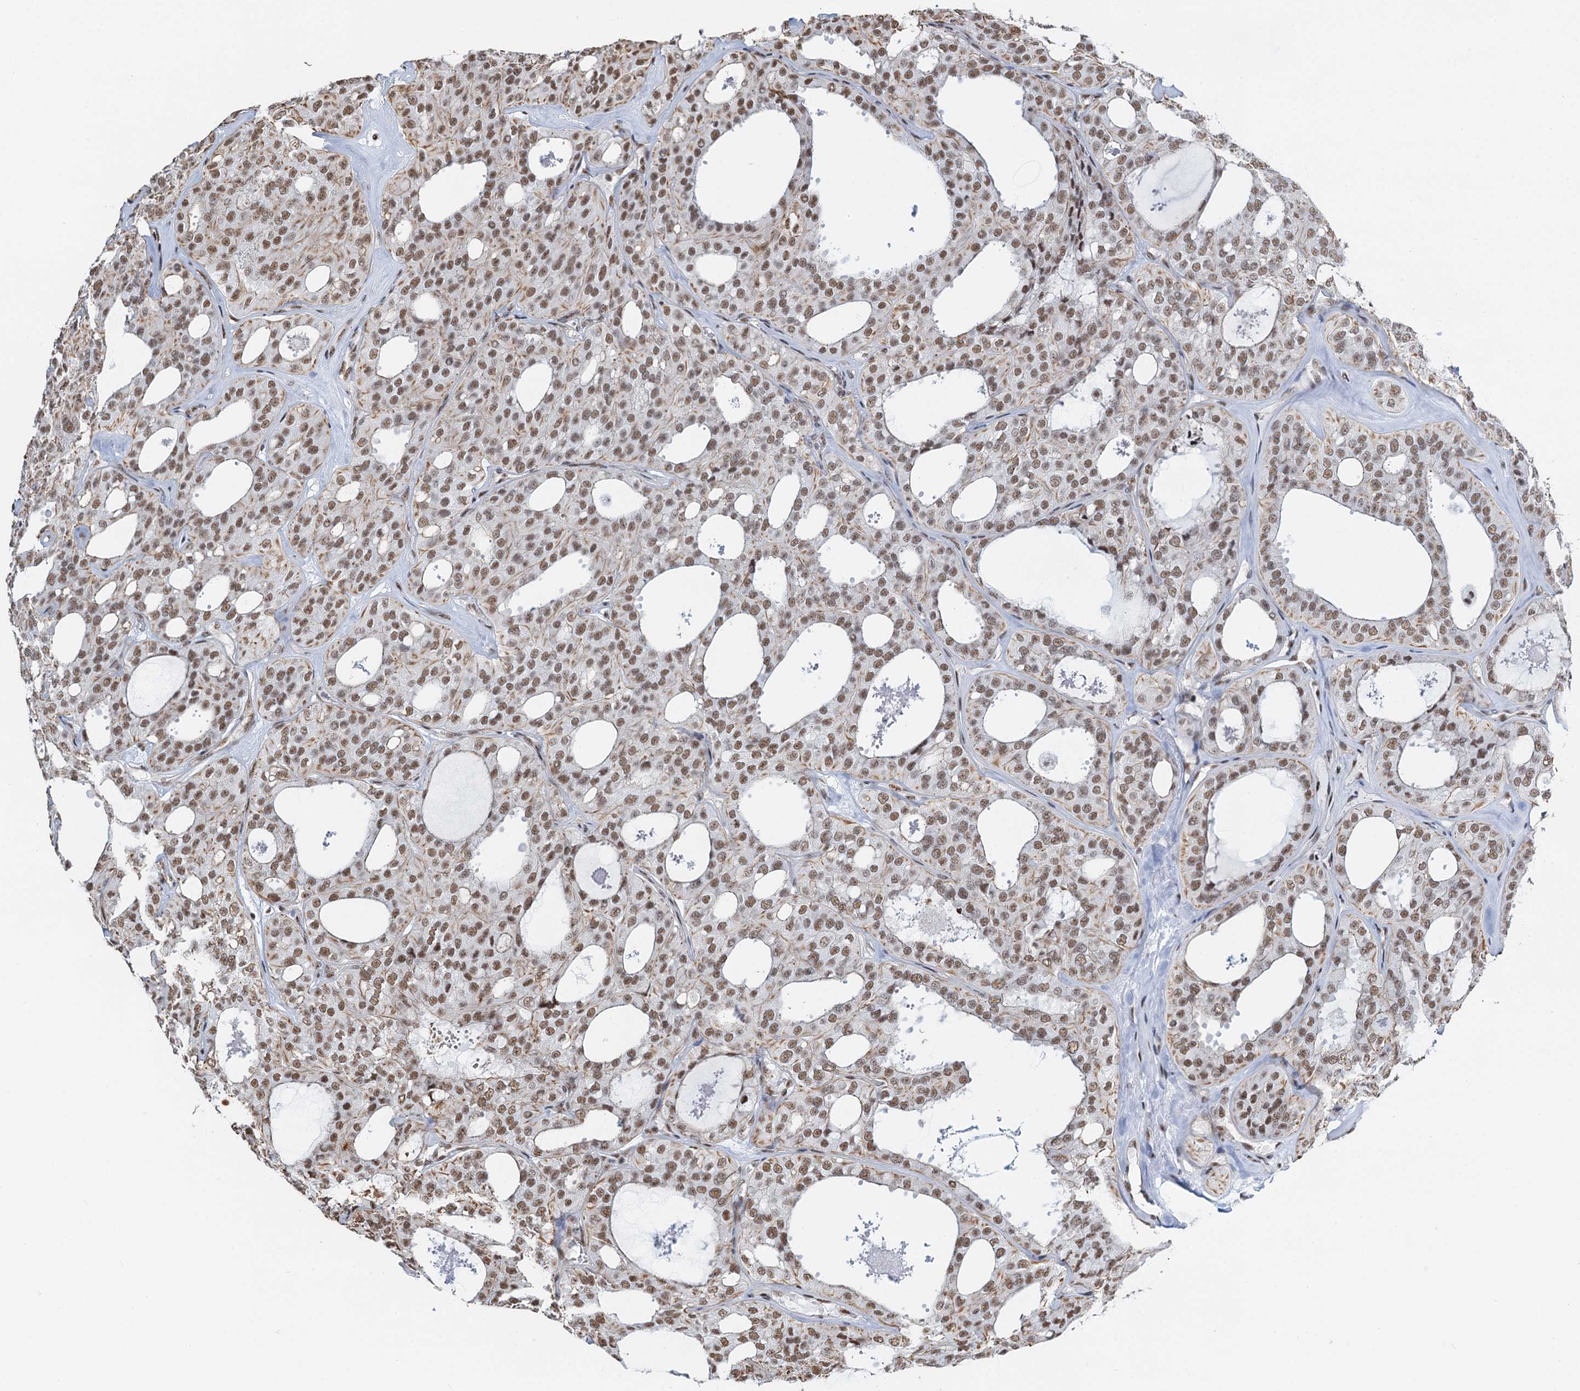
{"staining": {"intensity": "moderate", "quantity": ">75%", "location": "nuclear"}, "tissue": "thyroid cancer", "cell_type": "Tumor cells", "image_type": "cancer", "snomed": [{"axis": "morphology", "description": "Follicular adenoma carcinoma, NOS"}, {"axis": "topography", "description": "Thyroid gland"}], "caption": "Immunohistochemical staining of human thyroid cancer displays medium levels of moderate nuclear protein staining in about >75% of tumor cells. The staining was performed using DAB to visualize the protein expression in brown, while the nuclei were stained in blue with hematoxylin (Magnification: 20x).", "gene": "ZNF609", "patient": {"sex": "male", "age": 75}}